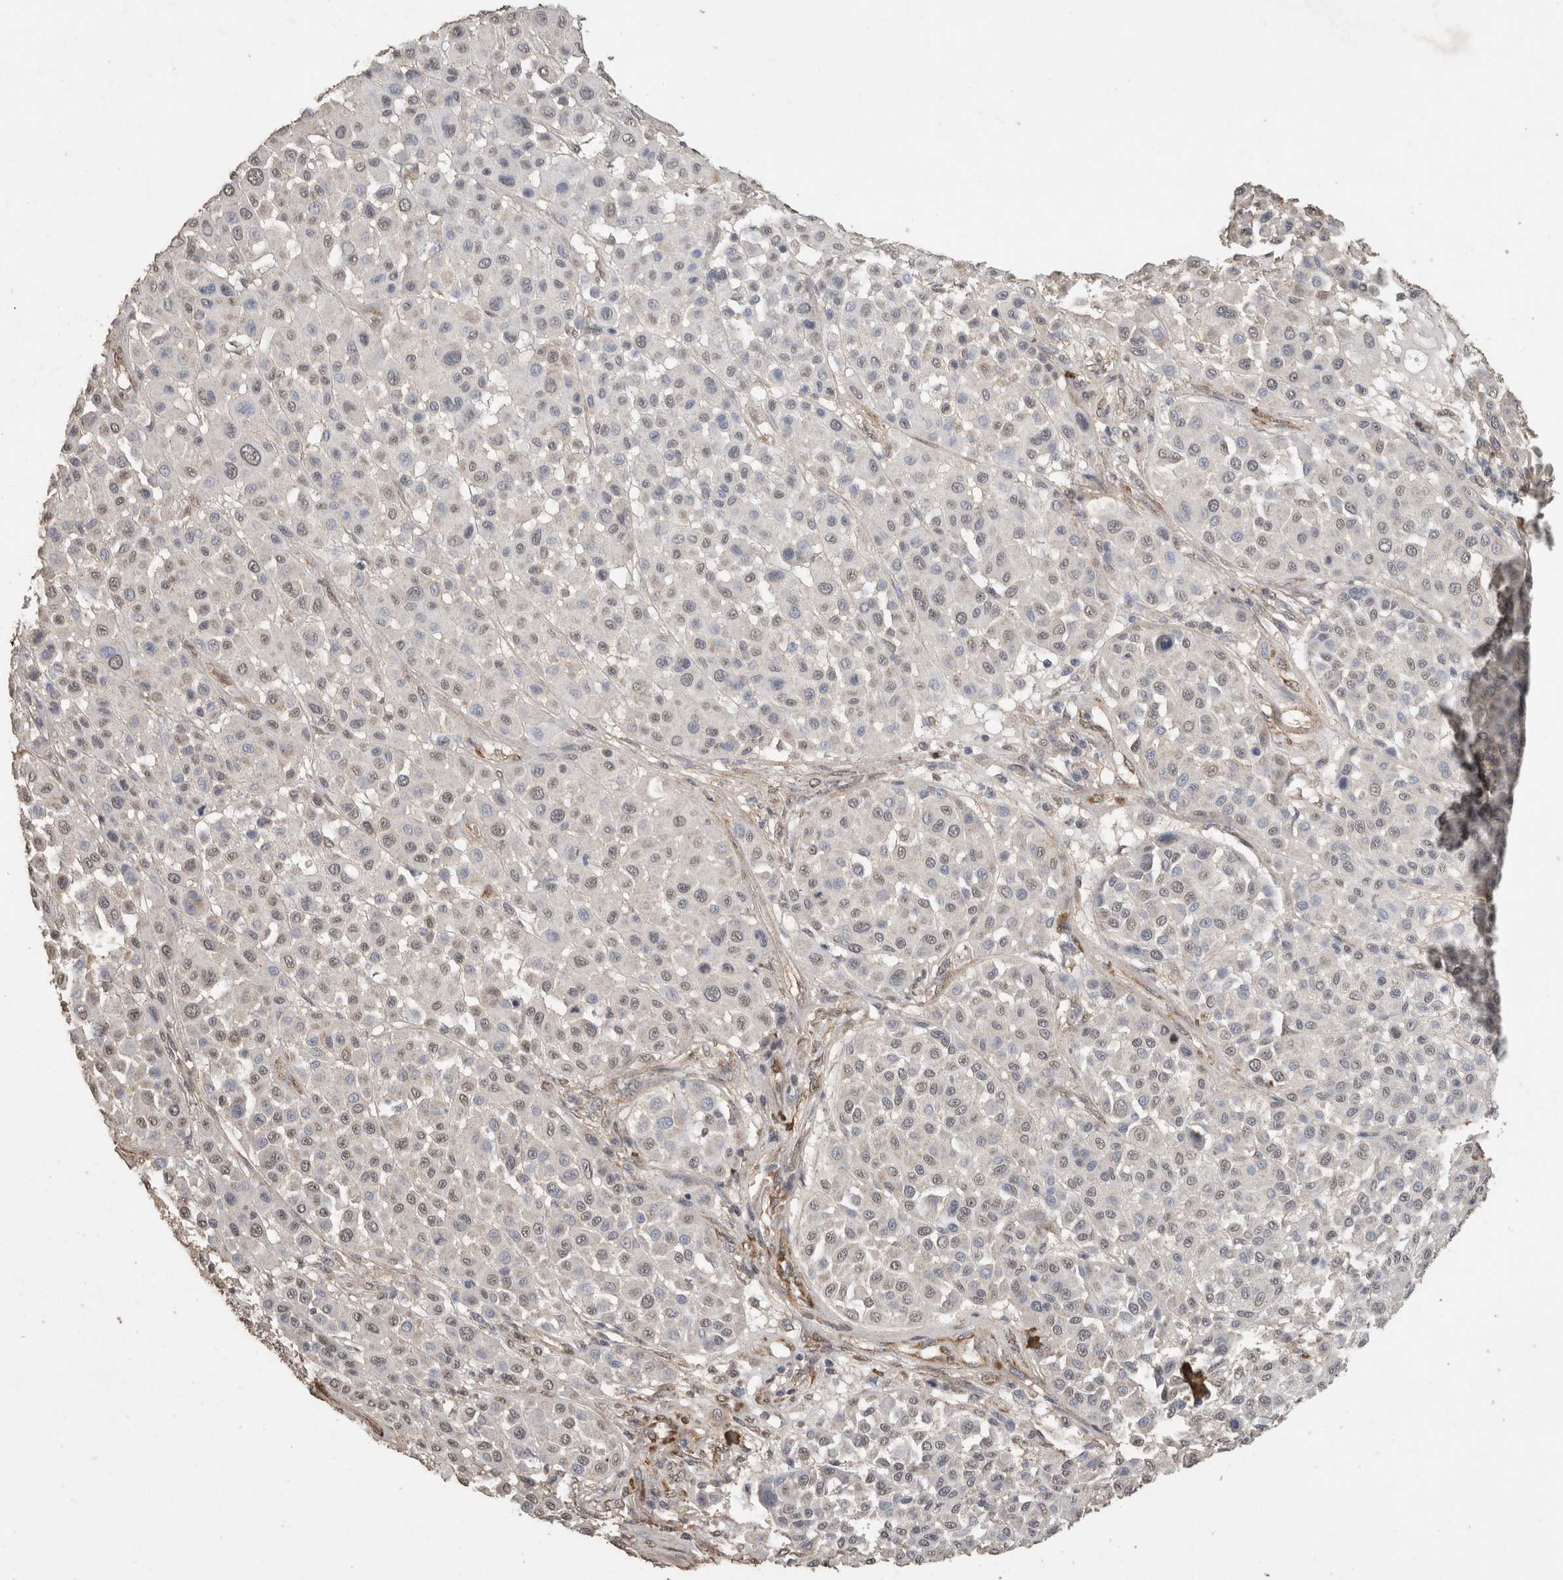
{"staining": {"intensity": "negative", "quantity": "none", "location": "none"}, "tissue": "melanoma", "cell_type": "Tumor cells", "image_type": "cancer", "snomed": [{"axis": "morphology", "description": "Malignant melanoma, Metastatic site"}, {"axis": "topography", "description": "Soft tissue"}], "caption": "IHC of melanoma shows no expression in tumor cells. The staining was performed using DAB to visualize the protein expression in brown, while the nuclei were stained in blue with hematoxylin (Magnification: 20x).", "gene": "C1QTNF5", "patient": {"sex": "male", "age": 41}}